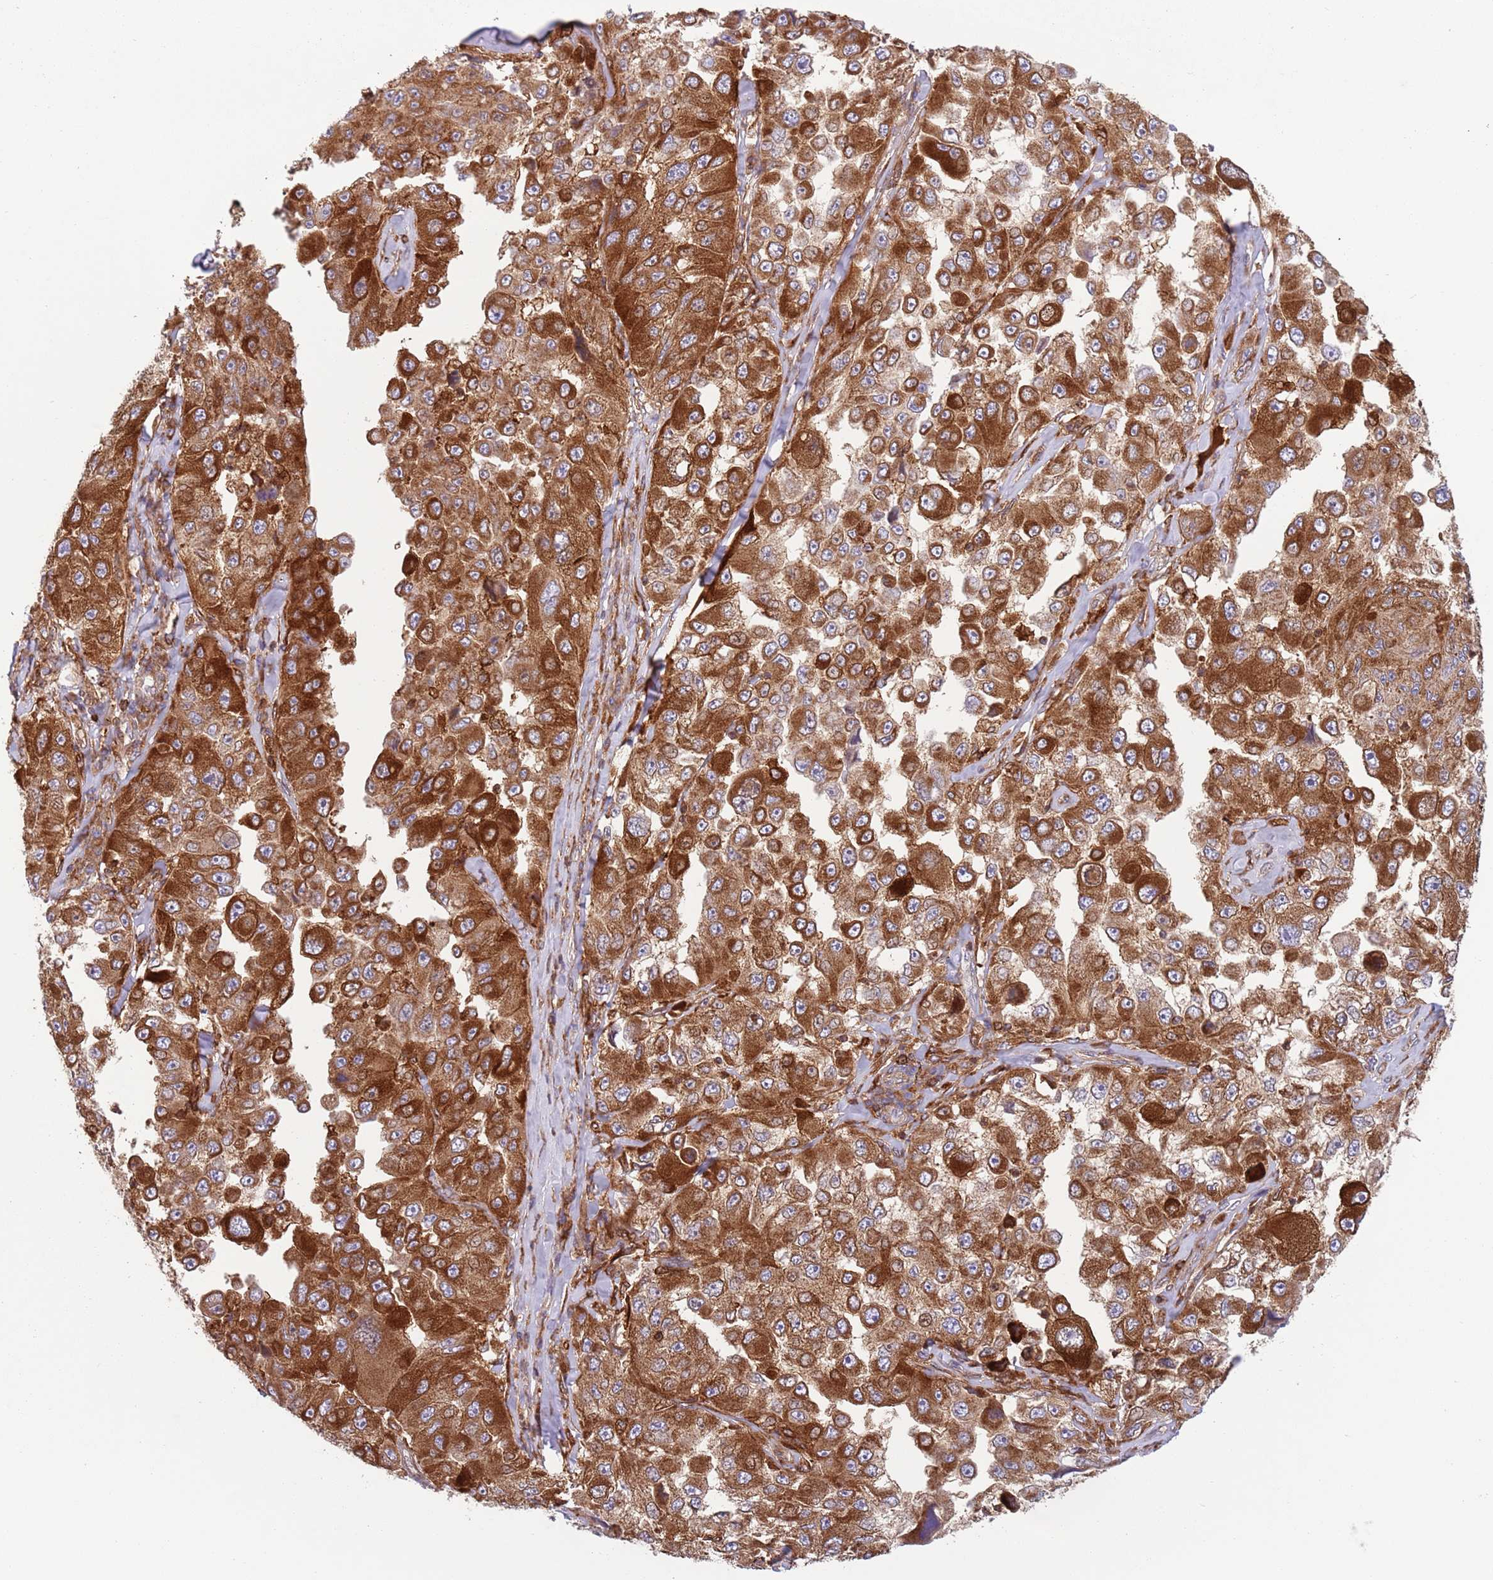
{"staining": {"intensity": "strong", "quantity": ">75%", "location": "cytoplasmic/membranous"}, "tissue": "melanoma", "cell_type": "Tumor cells", "image_type": "cancer", "snomed": [{"axis": "morphology", "description": "Malignant melanoma, Metastatic site"}, {"axis": "topography", "description": "Lymph node"}], "caption": "Immunohistochemistry (IHC) histopathology image of neoplastic tissue: human melanoma stained using IHC shows high levels of strong protein expression localized specifically in the cytoplasmic/membranous of tumor cells, appearing as a cytoplasmic/membranous brown color.", "gene": "ZMYM5", "patient": {"sex": "male", "age": 62}}